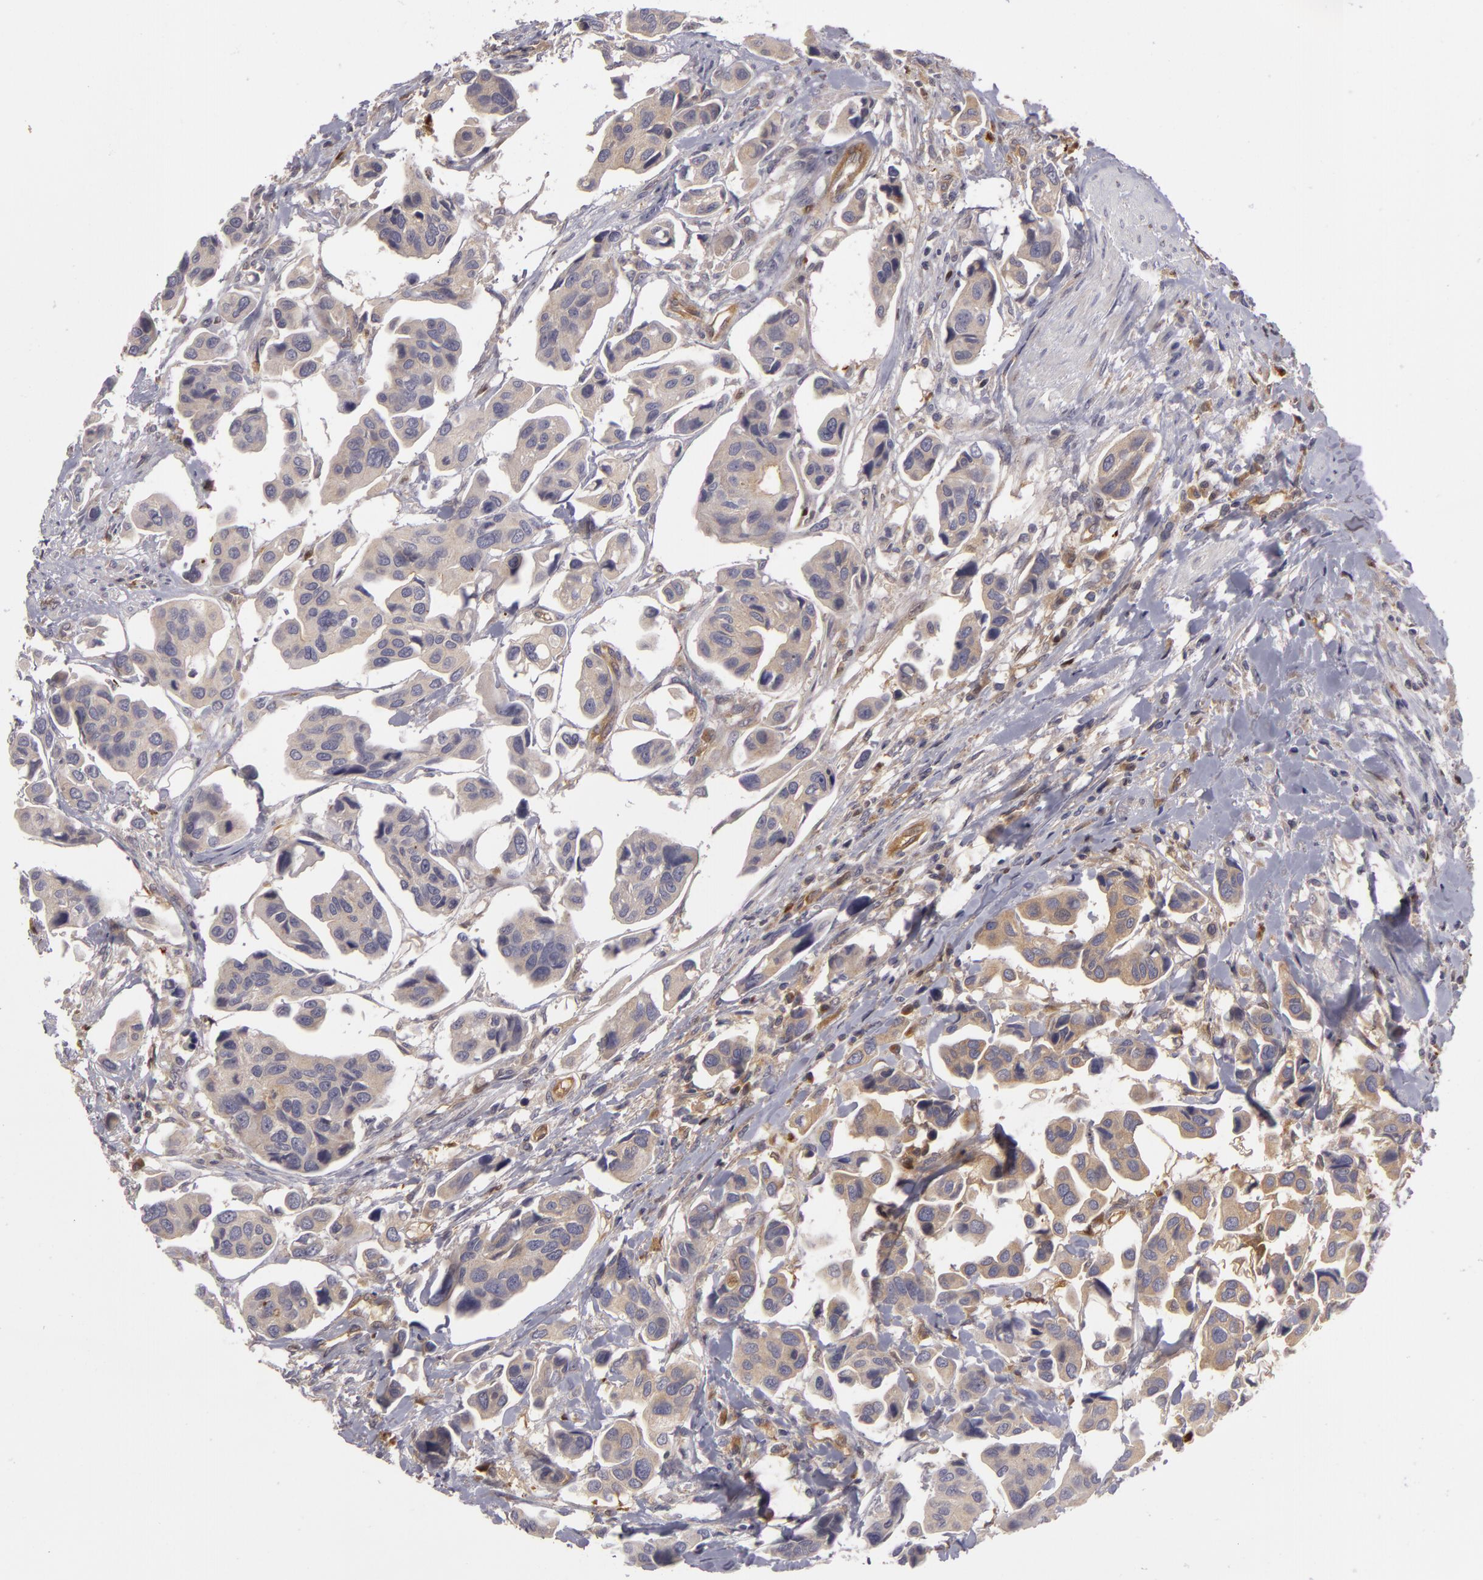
{"staining": {"intensity": "negative", "quantity": "none", "location": "none"}, "tissue": "urothelial cancer", "cell_type": "Tumor cells", "image_type": "cancer", "snomed": [{"axis": "morphology", "description": "Adenocarcinoma, NOS"}, {"axis": "topography", "description": "Urinary bladder"}], "caption": "There is no significant positivity in tumor cells of urothelial cancer.", "gene": "ZNF229", "patient": {"sex": "male", "age": 61}}